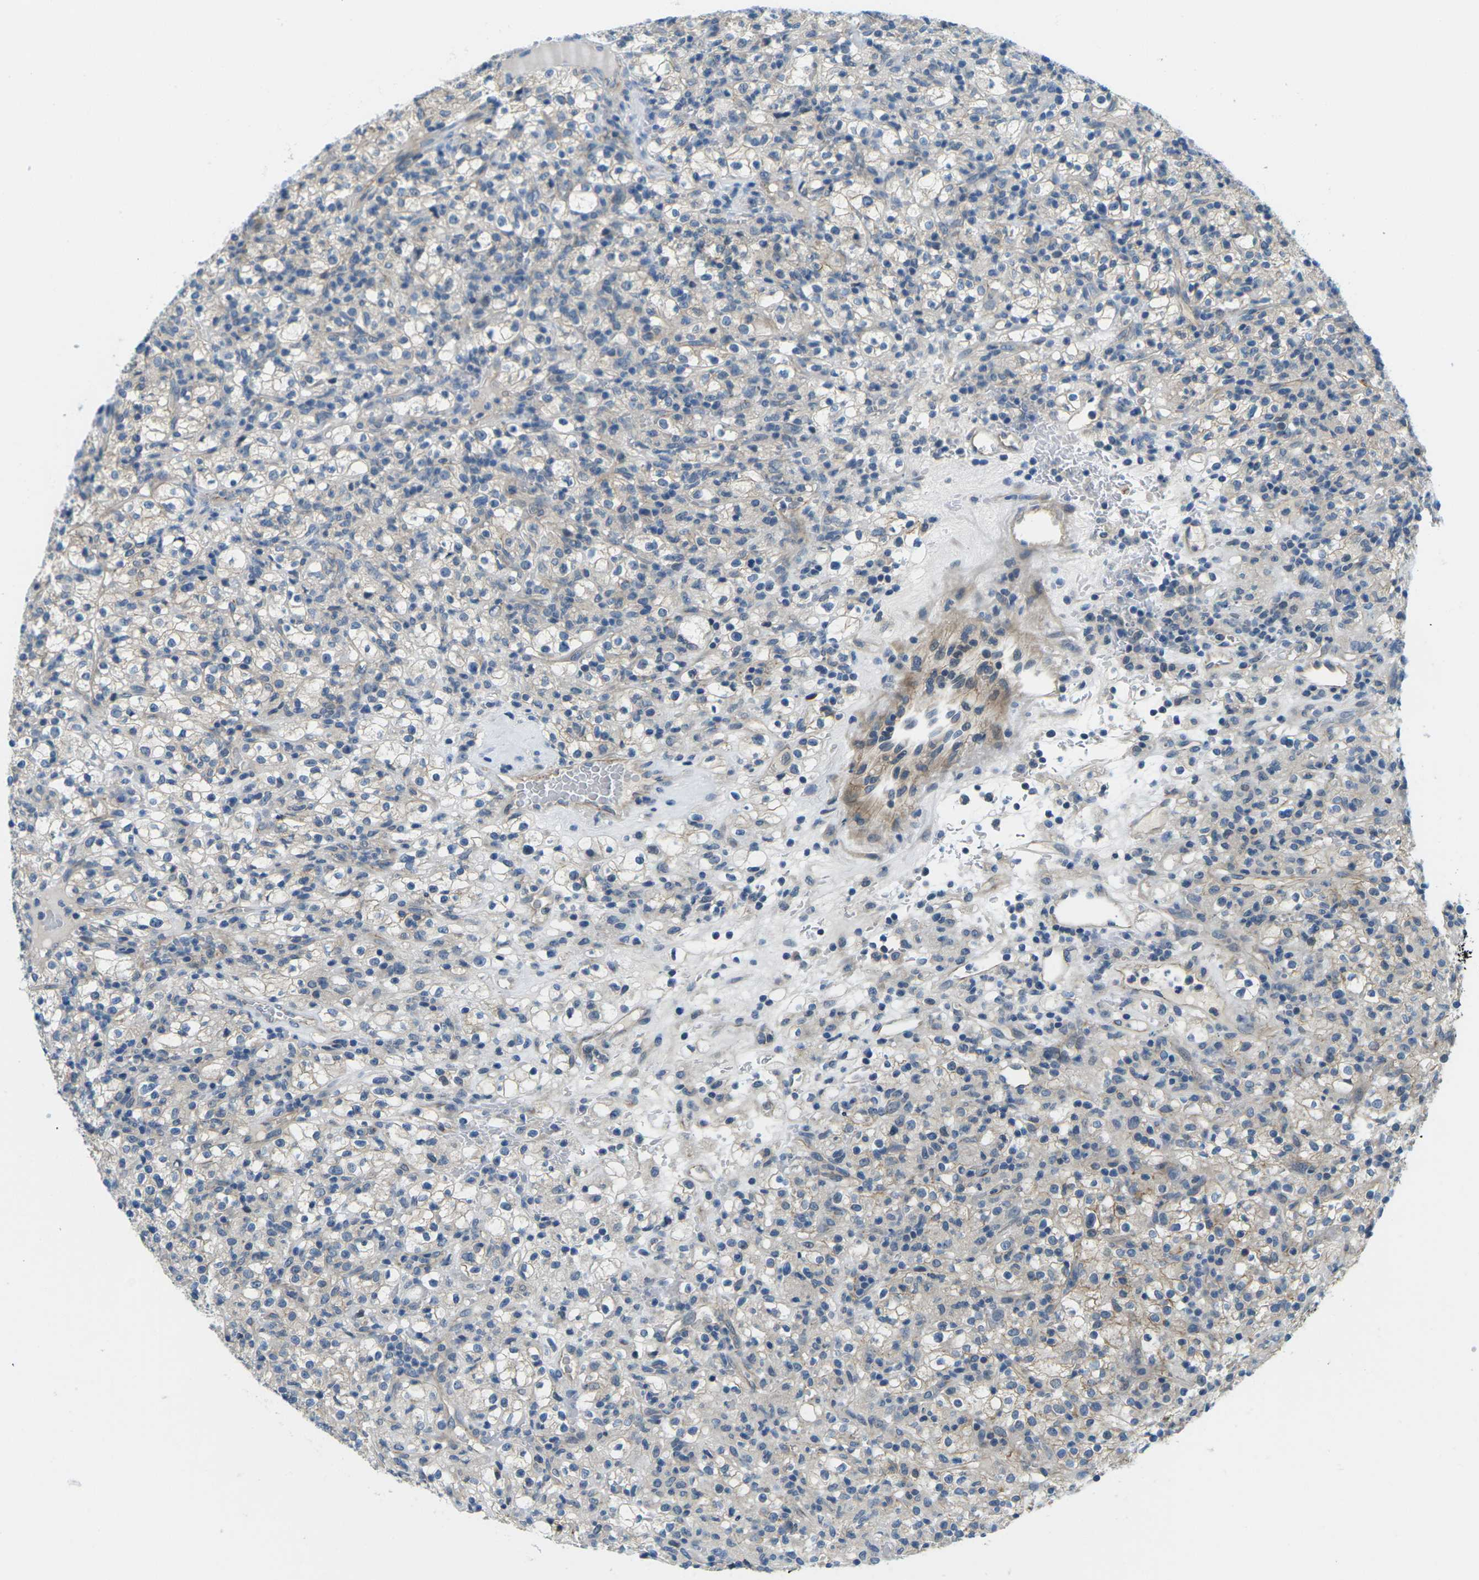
{"staining": {"intensity": "weak", "quantity": "25%-75%", "location": "cytoplasmic/membranous"}, "tissue": "renal cancer", "cell_type": "Tumor cells", "image_type": "cancer", "snomed": [{"axis": "morphology", "description": "Normal tissue, NOS"}, {"axis": "morphology", "description": "Adenocarcinoma, NOS"}, {"axis": "topography", "description": "Kidney"}], "caption": "A high-resolution photomicrograph shows immunohistochemistry staining of renal adenocarcinoma, which exhibits weak cytoplasmic/membranous staining in about 25%-75% of tumor cells.", "gene": "CTNND1", "patient": {"sex": "female", "age": 72}}